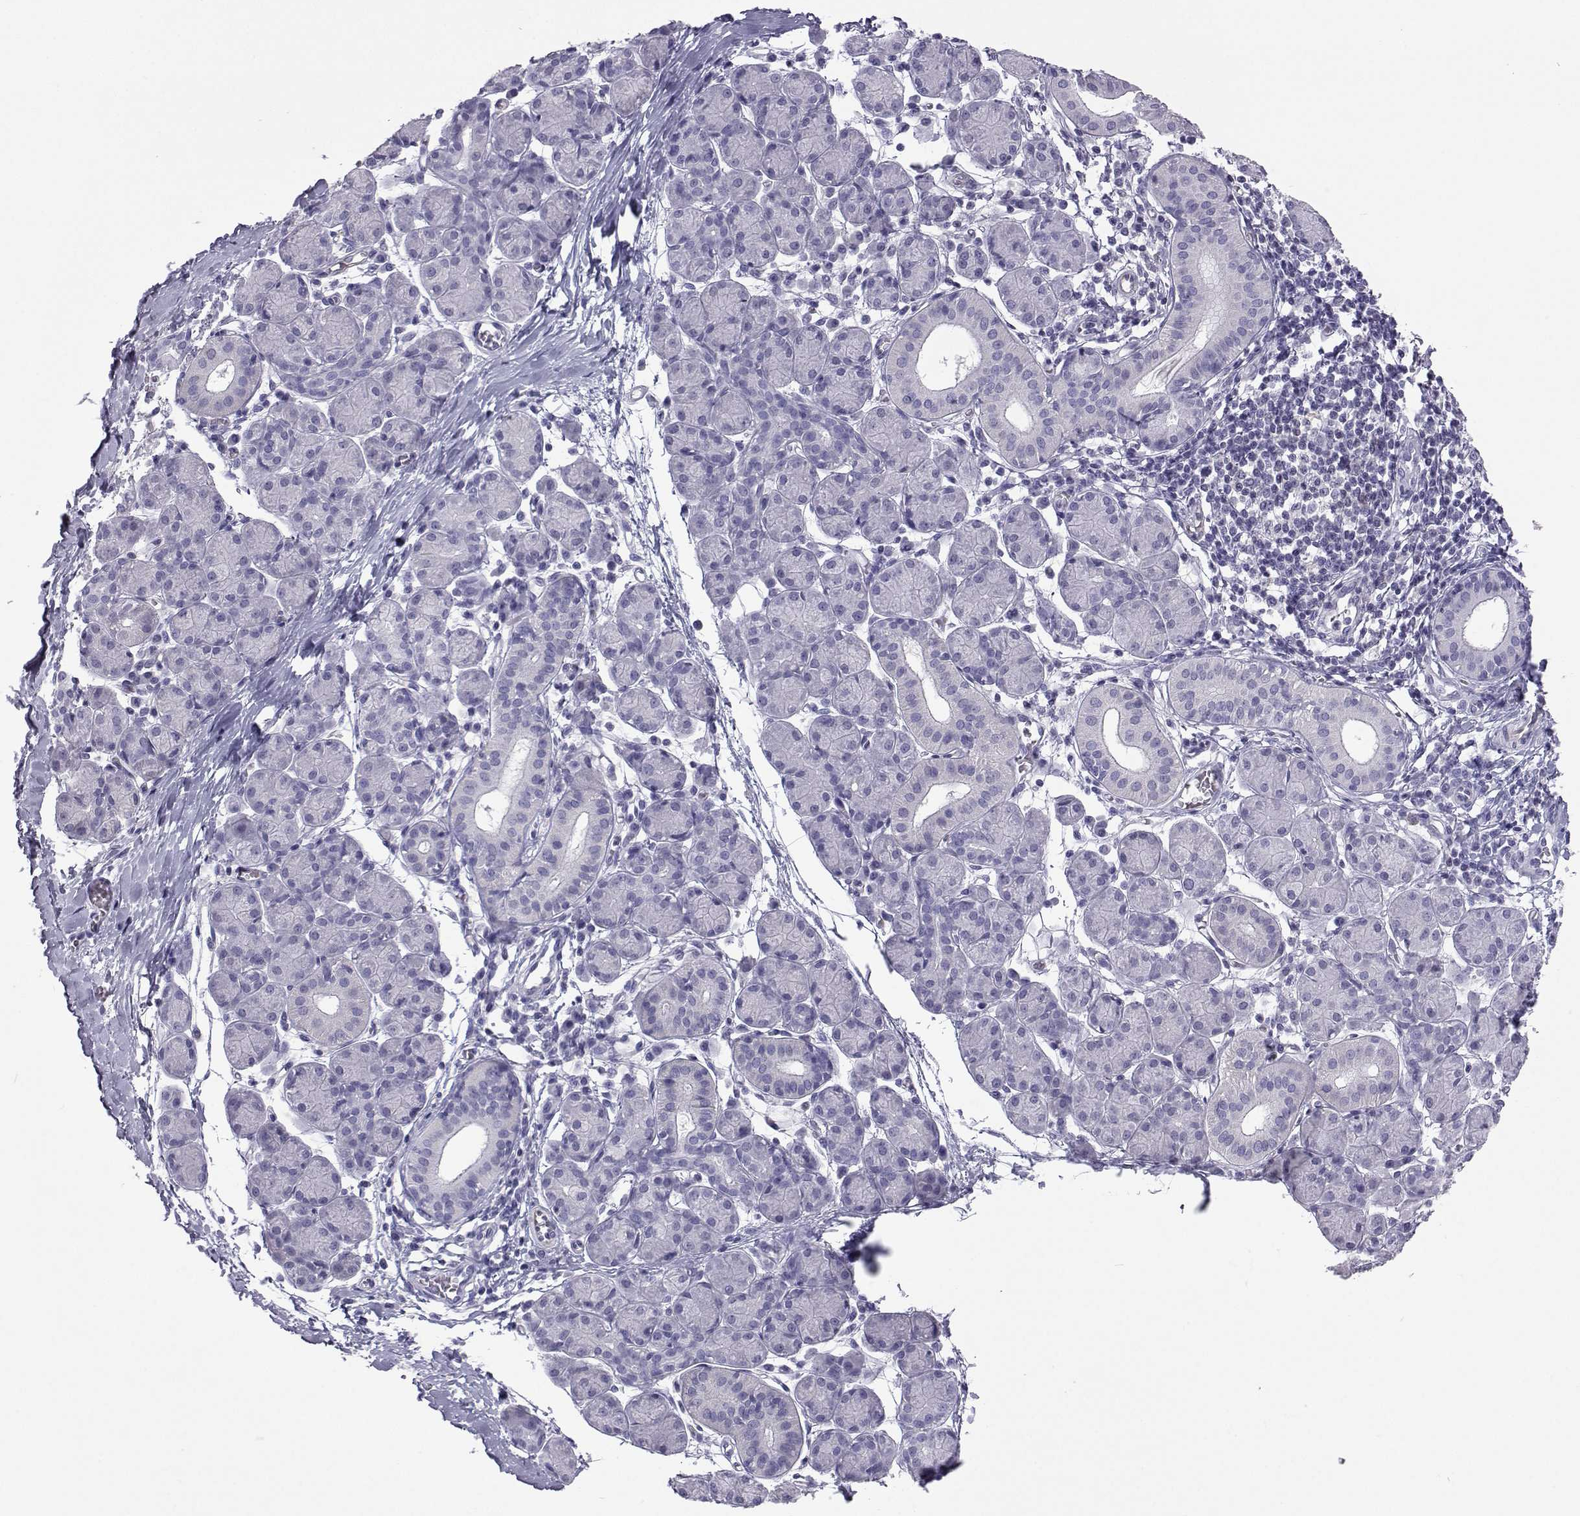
{"staining": {"intensity": "negative", "quantity": "none", "location": "none"}, "tissue": "salivary gland", "cell_type": "Glandular cells", "image_type": "normal", "snomed": [{"axis": "morphology", "description": "Normal tissue, NOS"}, {"axis": "morphology", "description": "Inflammation, NOS"}, {"axis": "topography", "description": "Lymph node"}, {"axis": "topography", "description": "Salivary gland"}], "caption": "This micrograph is of normal salivary gland stained with immunohistochemistry (IHC) to label a protein in brown with the nuclei are counter-stained blue. There is no expression in glandular cells. (Stains: DAB immunohistochemistry with hematoxylin counter stain, Microscopy: brightfield microscopy at high magnification).", "gene": "GALM", "patient": {"sex": "male", "age": 3}}